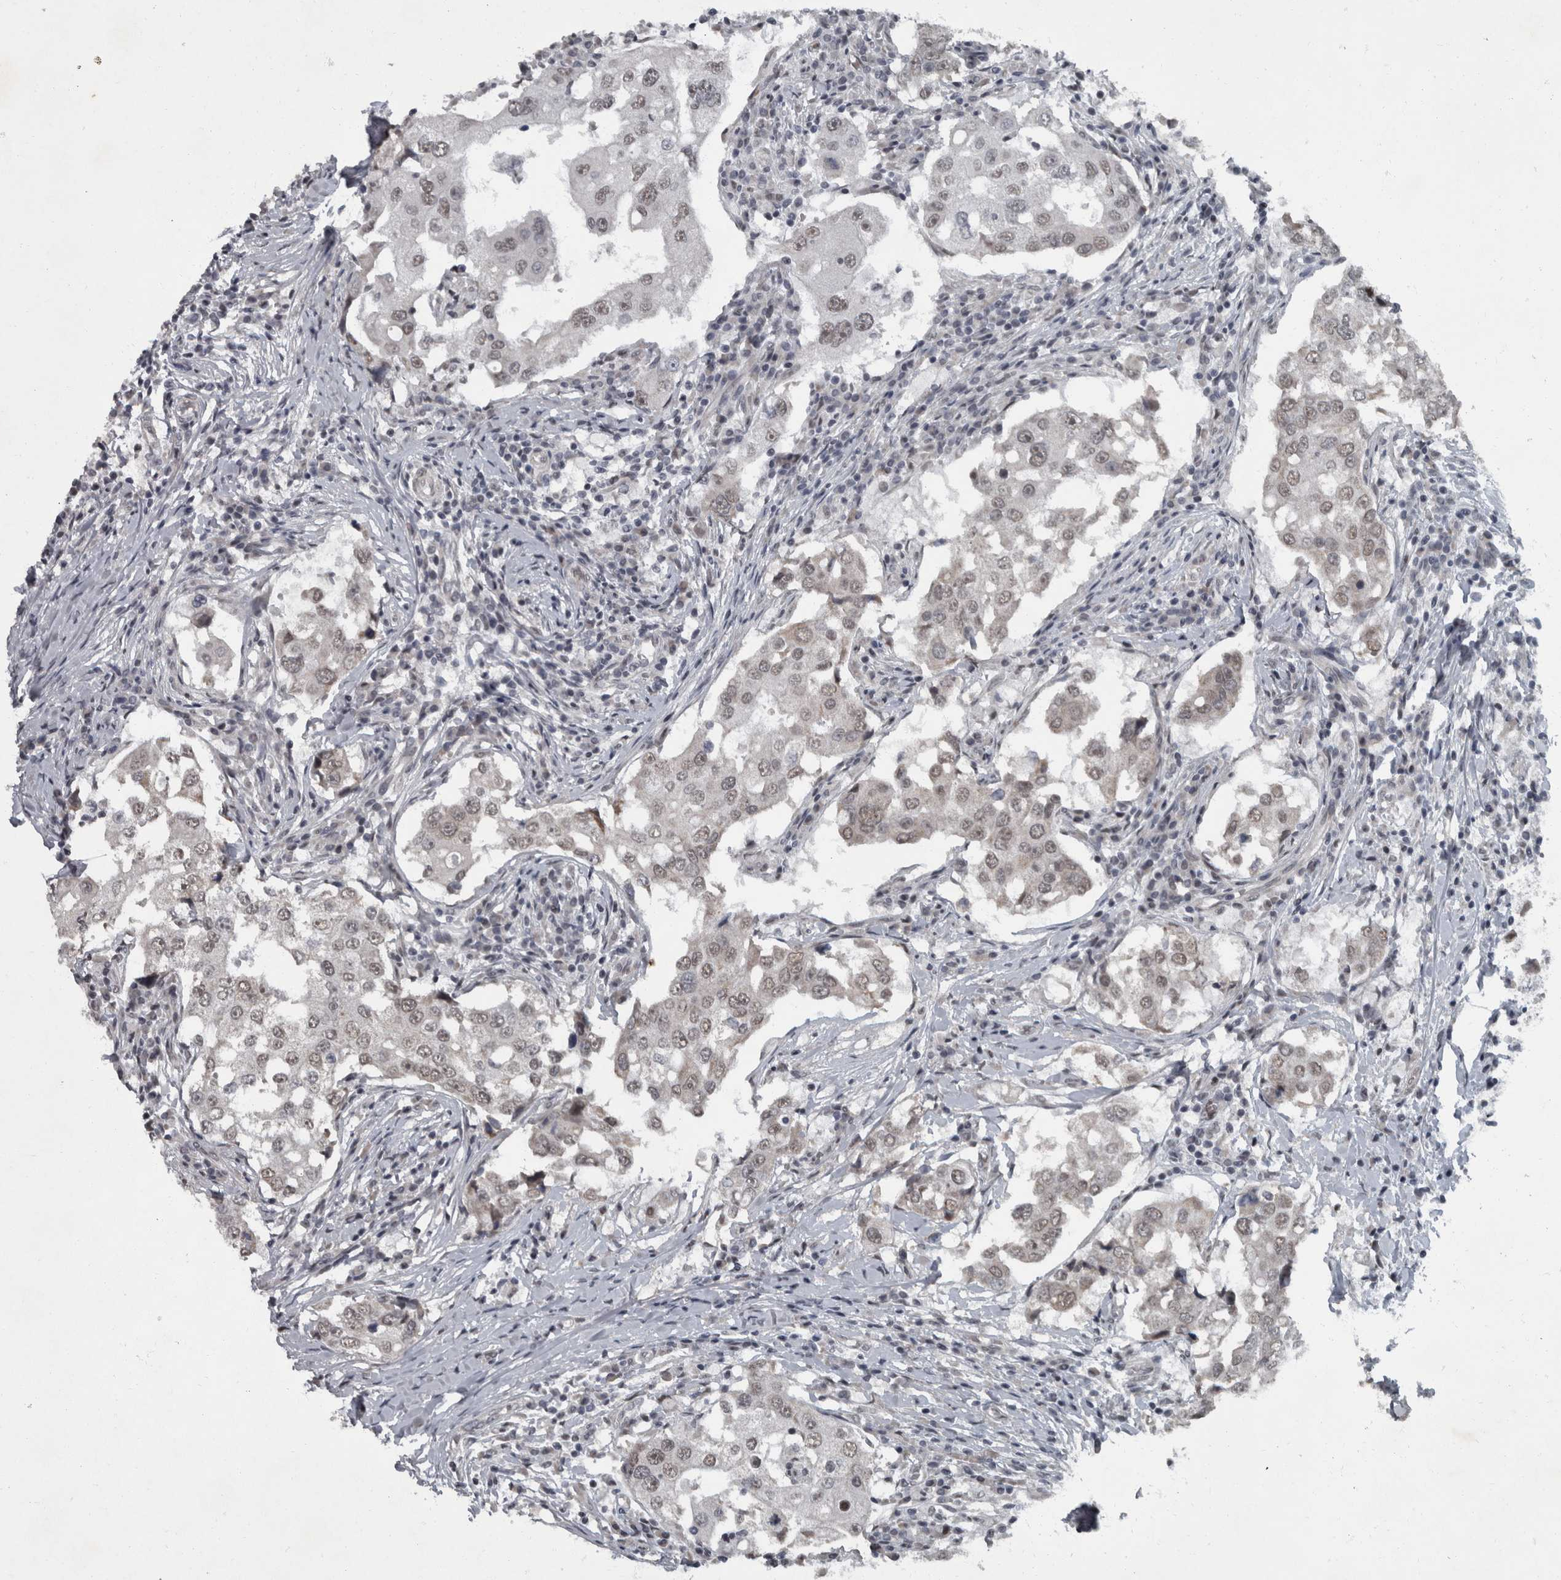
{"staining": {"intensity": "strong", "quantity": "25%-75%", "location": "nuclear"}, "tissue": "breast cancer", "cell_type": "Tumor cells", "image_type": "cancer", "snomed": [{"axis": "morphology", "description": "Duct carcinoma"}, {"axis": "topography", "description": "Breast"}], "caption": "Breast cancer (intraductal carcinoma) stained with a brown dye displays strong nuclear positive positivity in about 25%-75% of tumor cells.", "gene": "WDR33", "patient": {"sex": "female", "age": 27}}